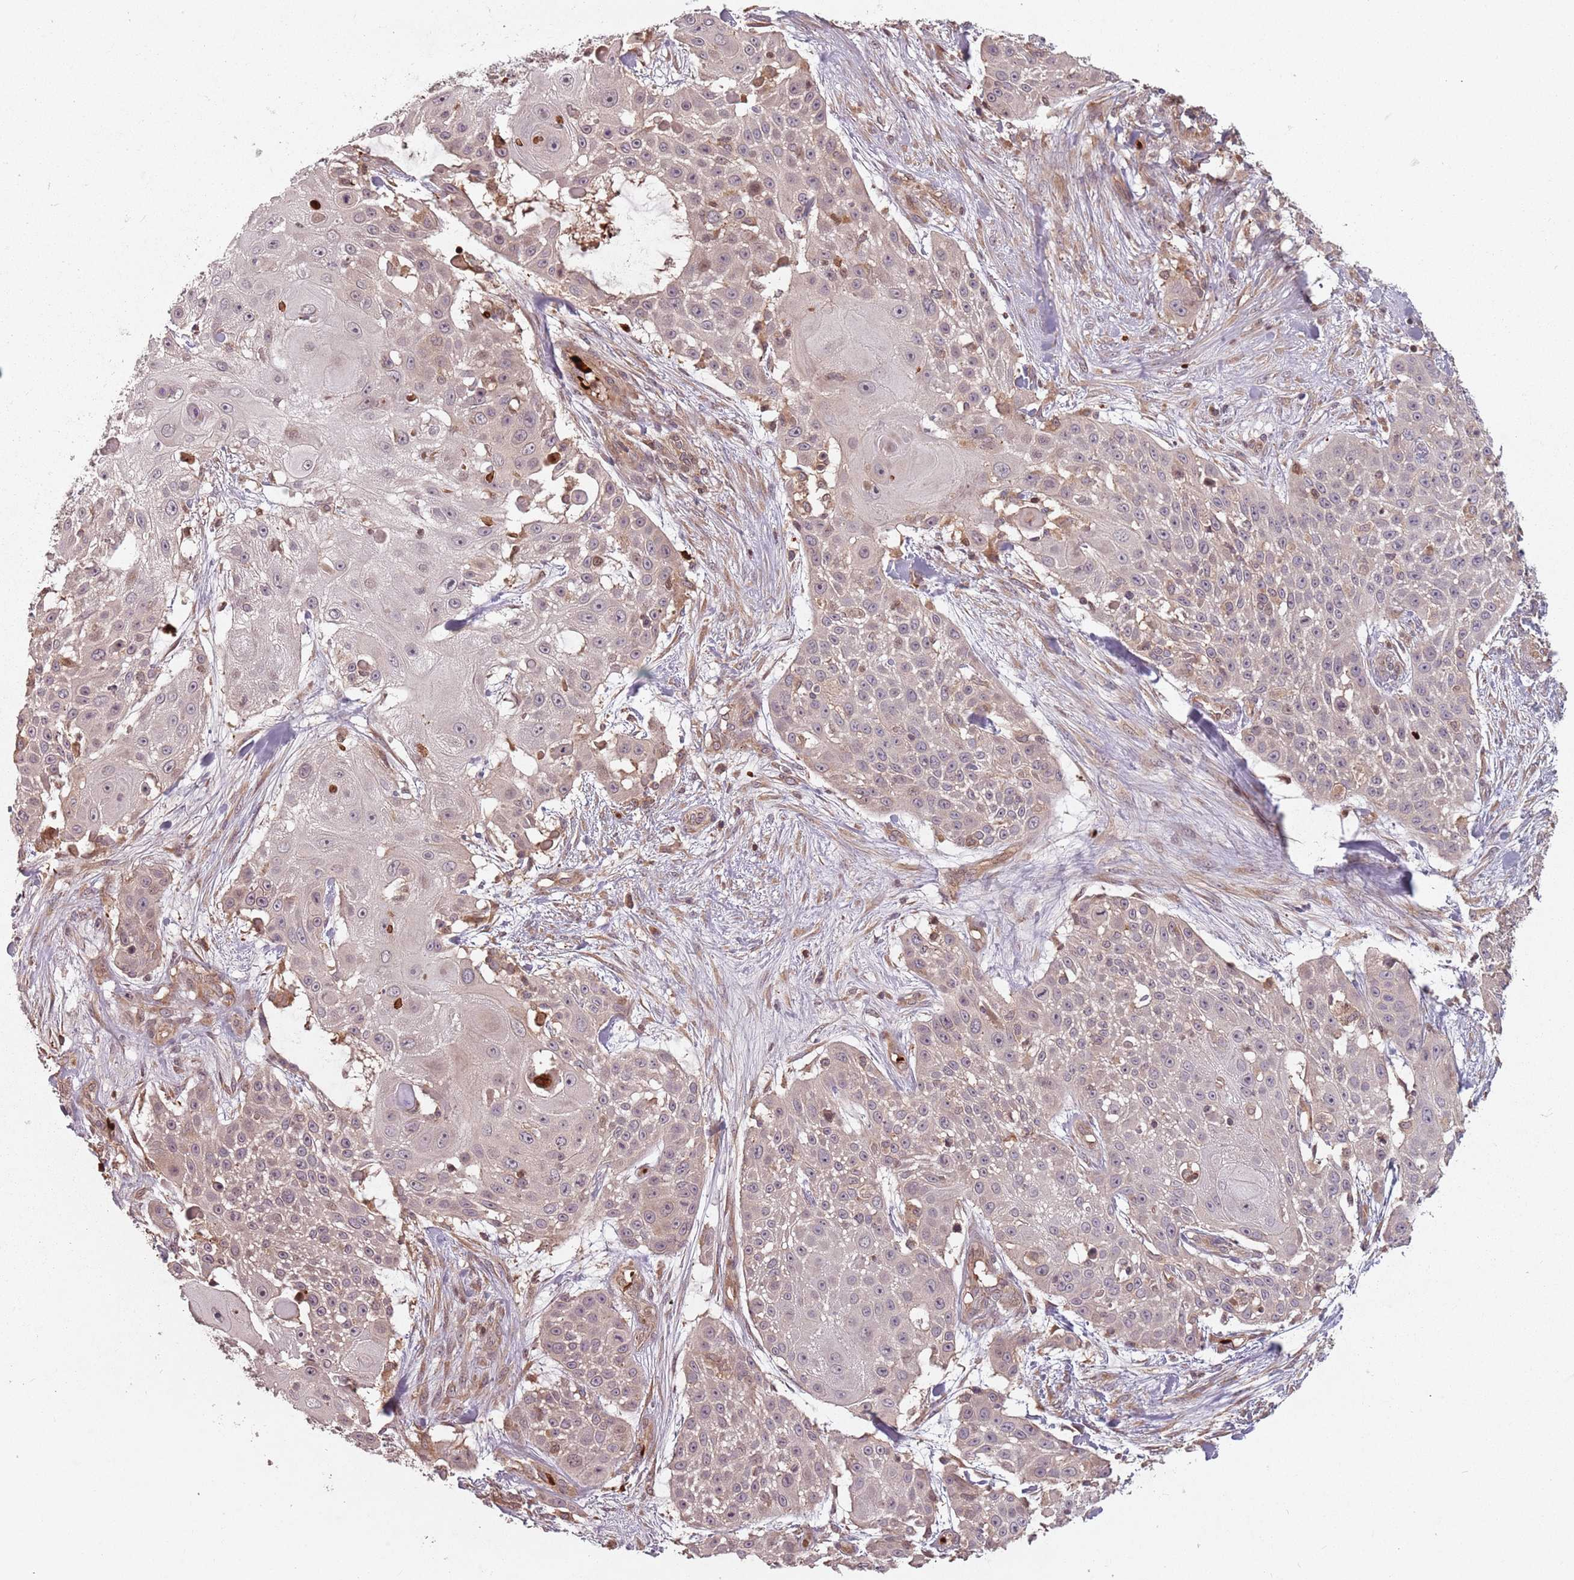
{"staining": {"intensity": "weak", "quantity": "25%-75%", "location": "cytoplasmic/membranous"}, "tissue": "skin cancer", "cell_type": "Tumor cells", "image_type": "cancer", "snomed": [{"axis": "morphology", "description": "Squamous cell carcinoma, NOS"}, {"axis": "topography", "description": "Skin"}], "caption": "This photomicrograph demonstrates immunohistochemistry staining of human squamous cell carcinoma (skin), with low weak cytoplasmic/membranous staining in approximately 25%-75% of tumor cells.", "gene": "GPR180", "patient": {"sex": "female", "age": 86}}